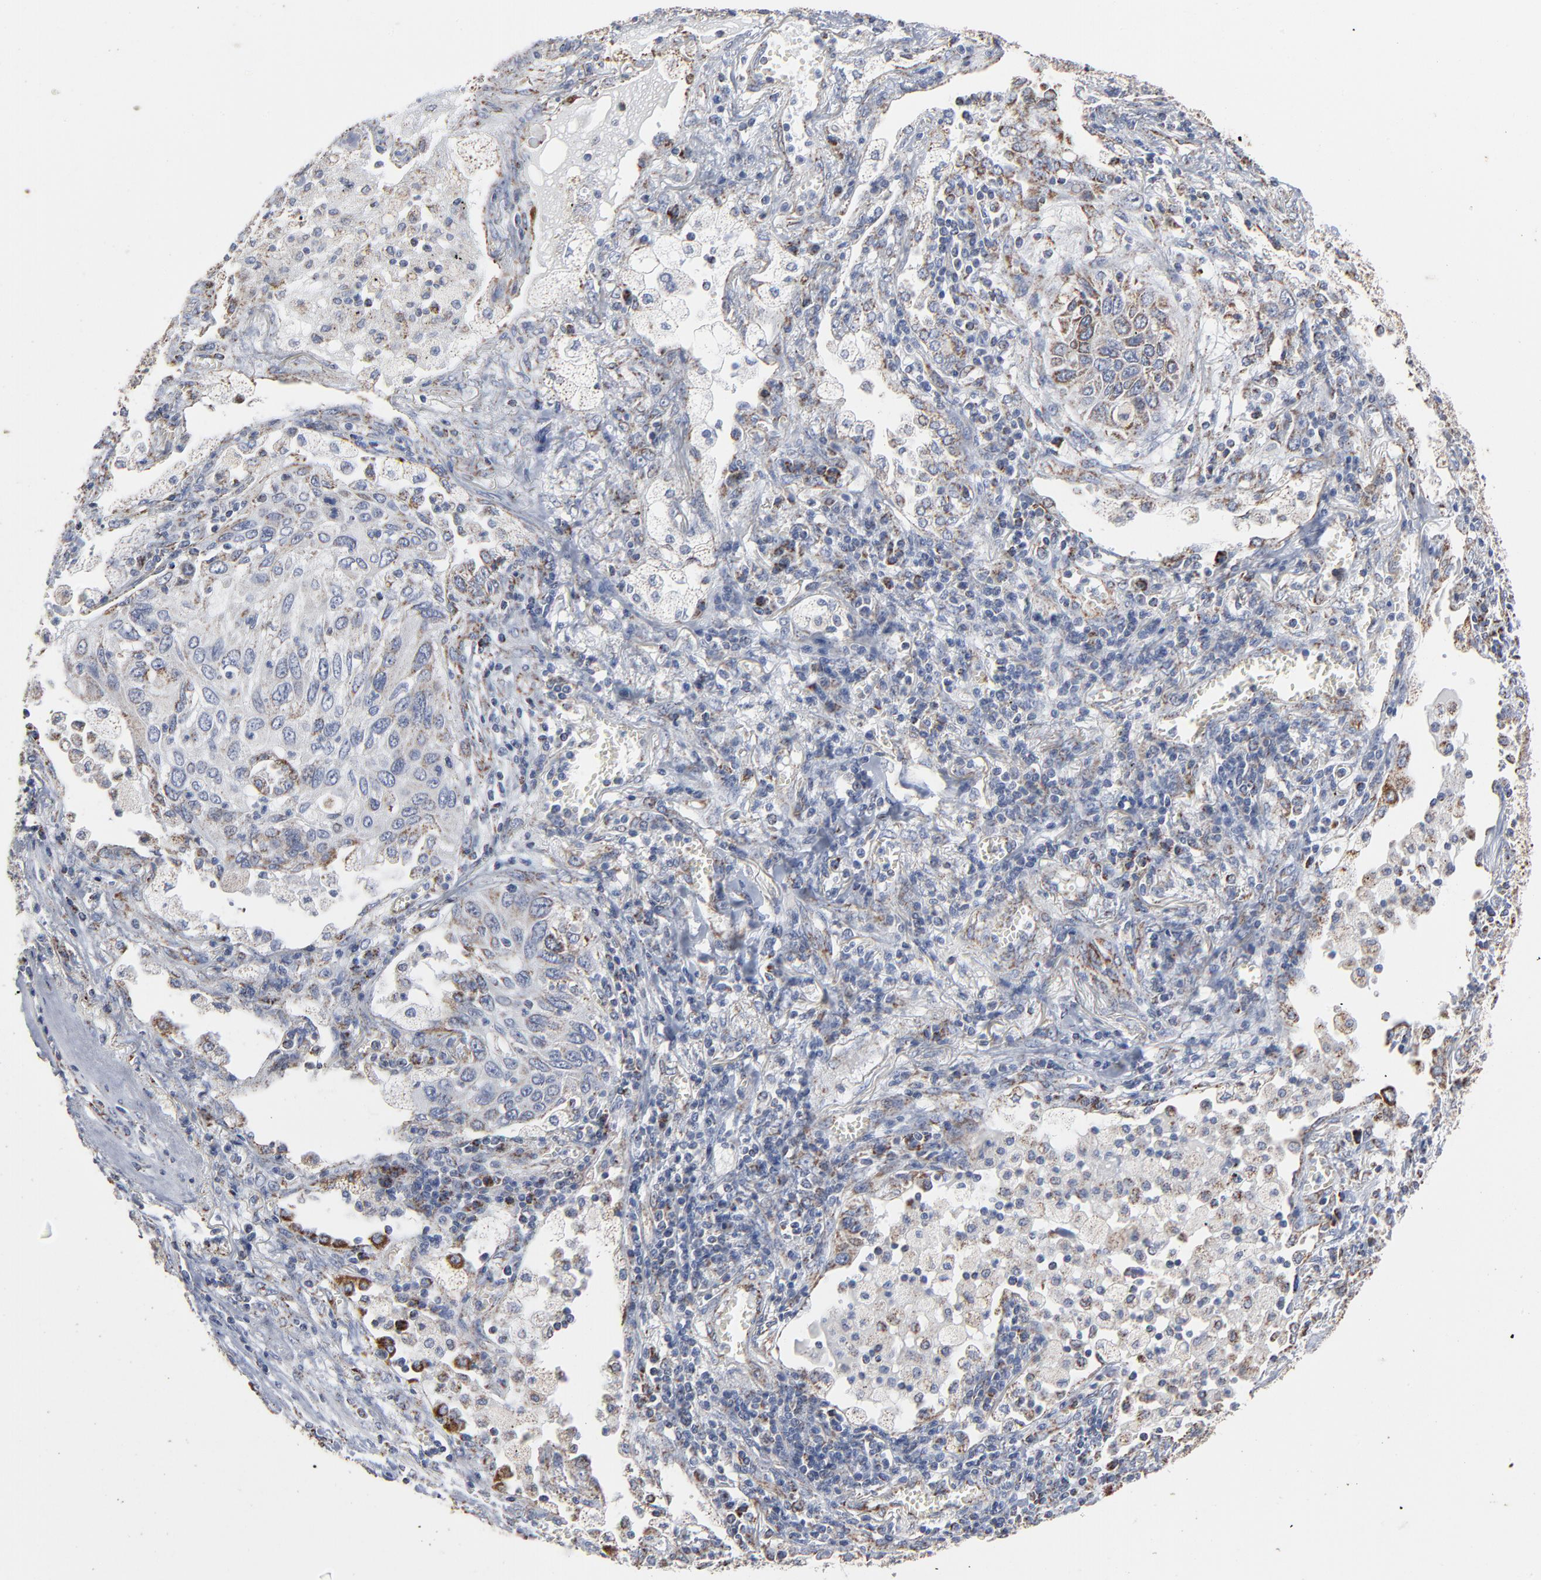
{"staining": {"intensity": "strong", "quantity": "25%-75%", "location": "cytoplasmic/membranous"}, "tissue": "lung cancer", "cell_type": "Tumor cells", "image_type": "cancer", "snomed": [{"axis": "morphology", "description": "Squamous cell carcinoma, NOS"}, {"axis": "topography", "description": "Lung"}], "caption": "Lung squamous cell carcinoma tissue demonstrates strong cytoplasmic/membranous expression in approximately 25%-75% of tumor cells", "gene": "UQCRC1", "patient": {"sex": "female", "age": 76}}